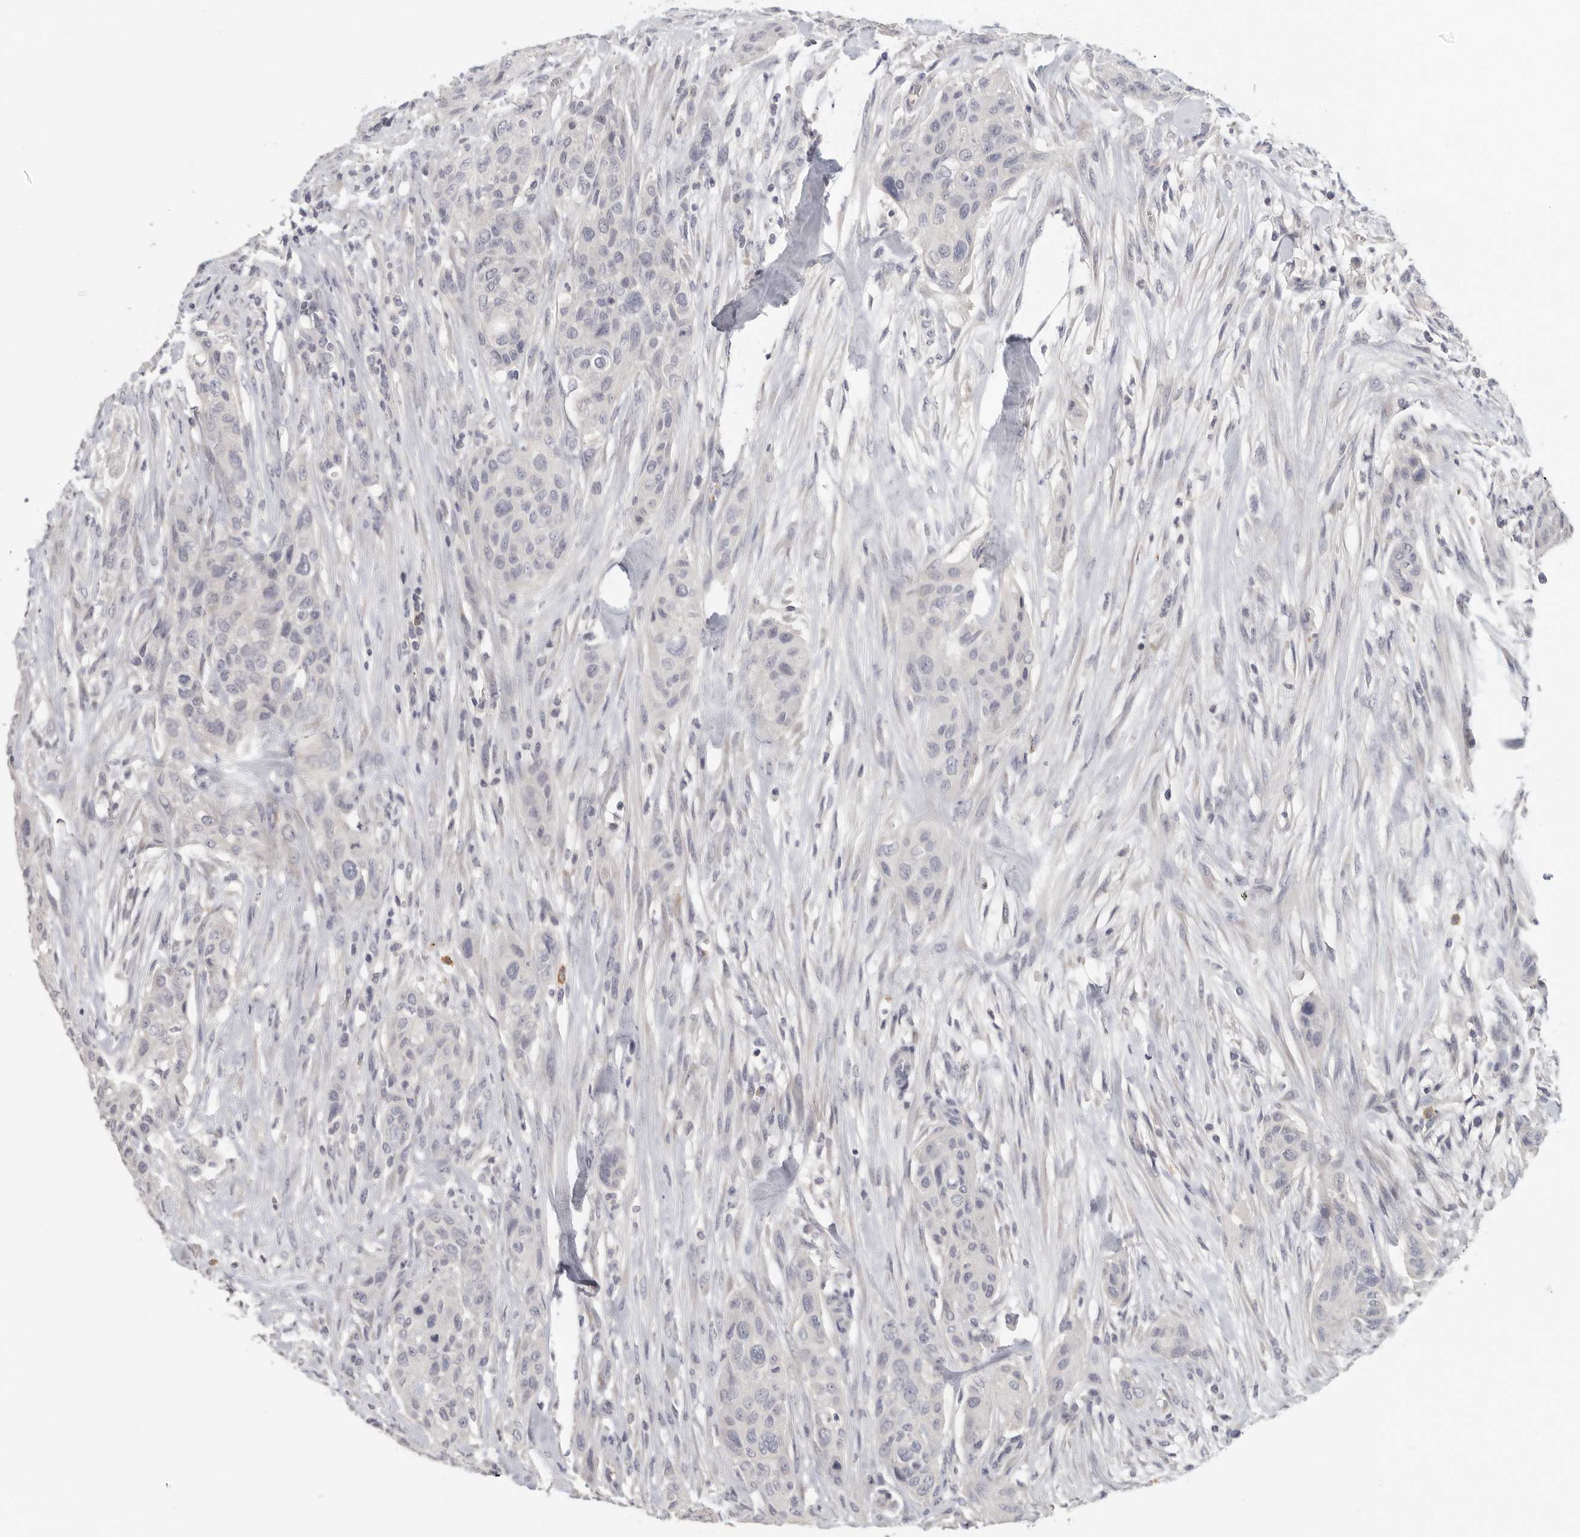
{"staining": {"intensity": "negative", "quantity": "none", "location": "none"}, "tissue": "urothelial cancer", "cell_type": "Tumor cells", "image_type": "cancer", "snomed": [{"axis": "morphology", "description": "Urothelial carcinoma, High grade"}, {"axis": "topography", "description": "Urinary bladder"}], "caption": "This is an immunohistochemistry (IHC) photomicrograph of urothelial carcinoma (high-grade). There is no staining in tumor cells.", "gene": "DNAJC11", "patient": {"sex": "male", "age": 35}}